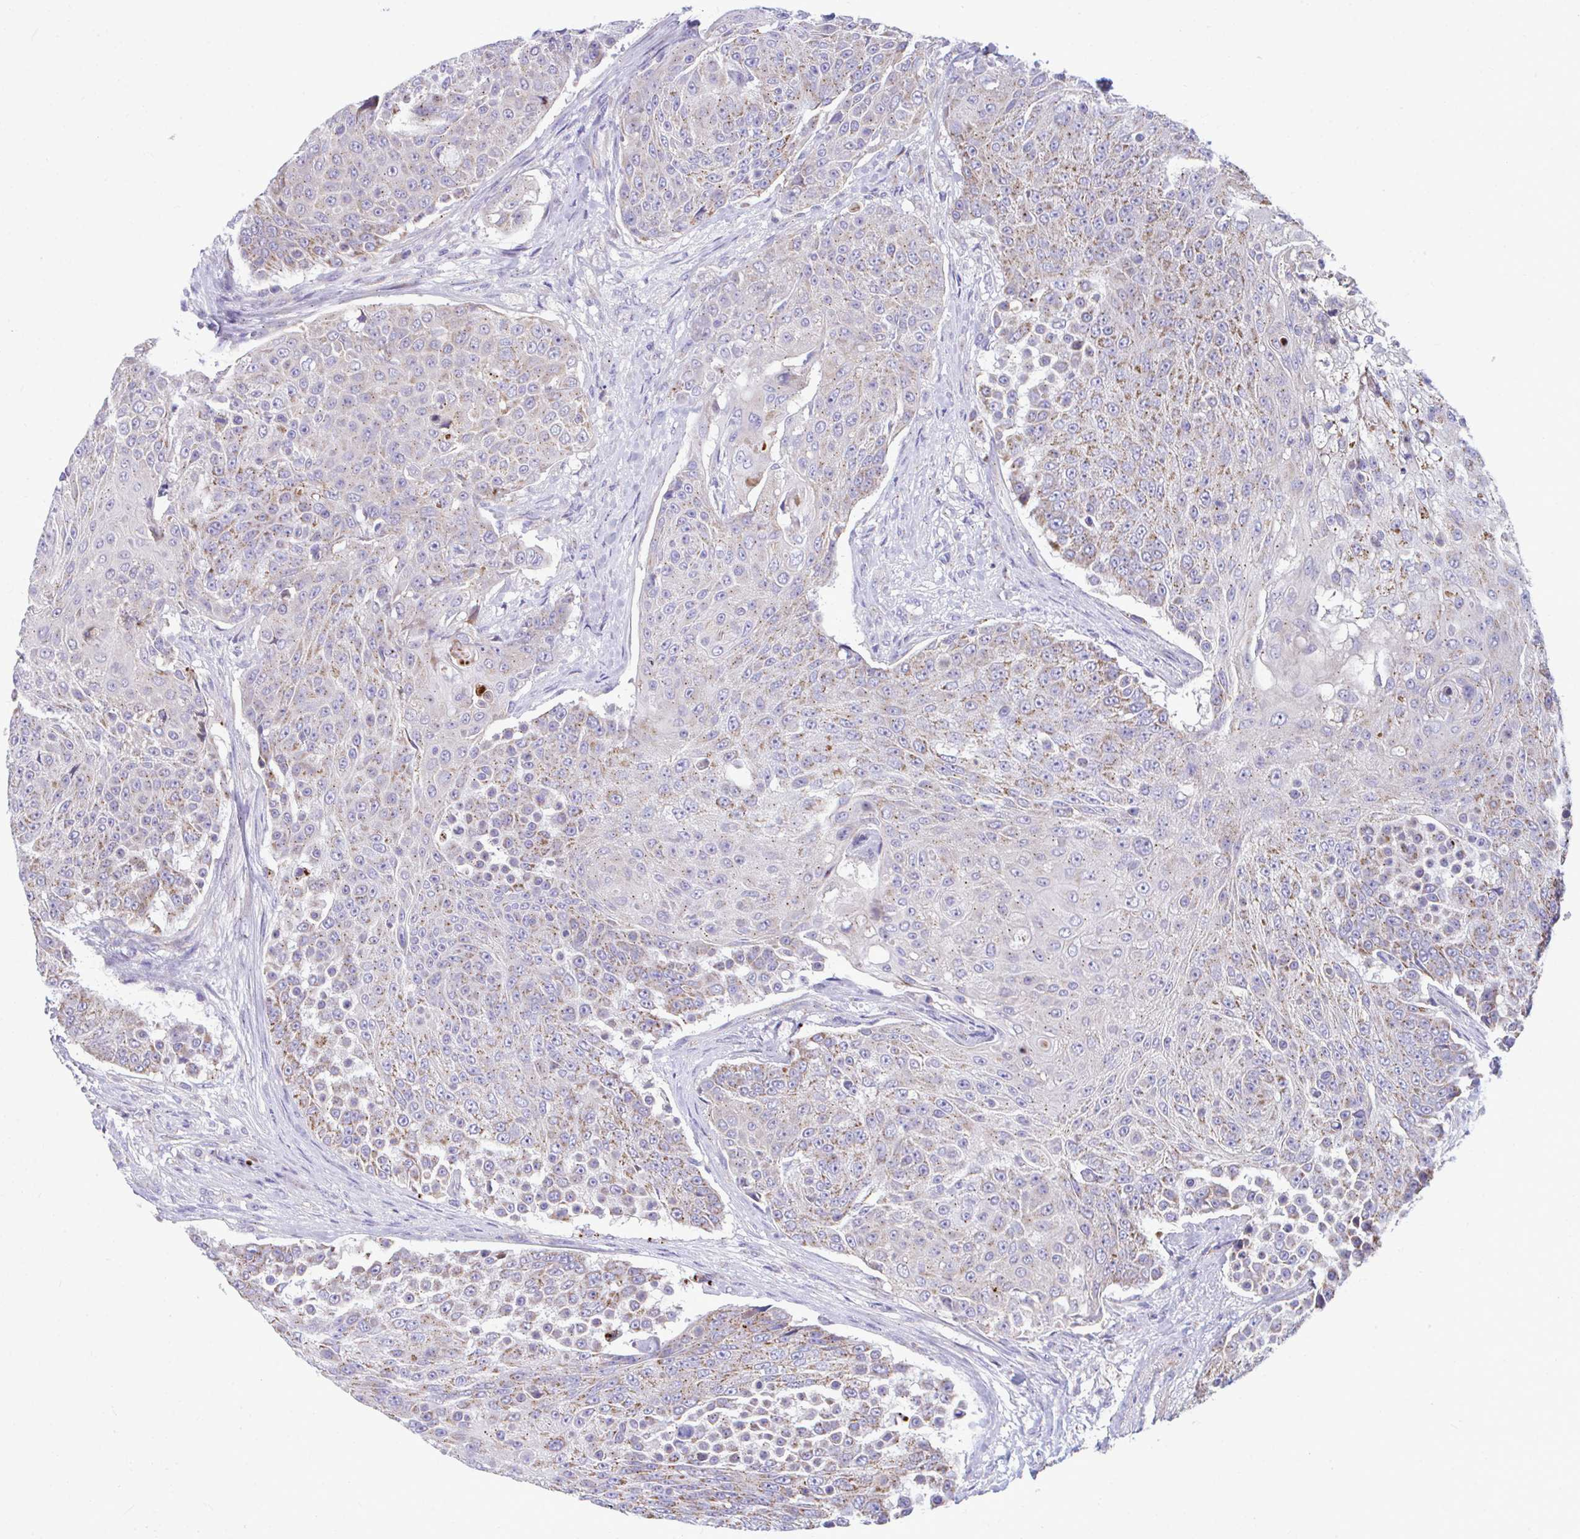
{"staining": {"intensity": "weak", "quantity": "25%-75%", "location": "cytoplasmic/membranous"}, "tissue": "urothelial cancer", "cell_type": "Tumor cells", "image_type": "cancer", "snomed": [{"axis": "morphology", "description": "Urothelial carcinoma, High grade"}, {"axis": "topography", "description": "Urinary bladder"}], "caption": "Human high-grade urothelial carcinoma stained for a protein (brown) shows weak cytoplasmic/membranous positive positivity in approximately 25%-75% of tumor cells.", "gene": "MRPS16", "patient": {"sex": "female", "age": 63}}